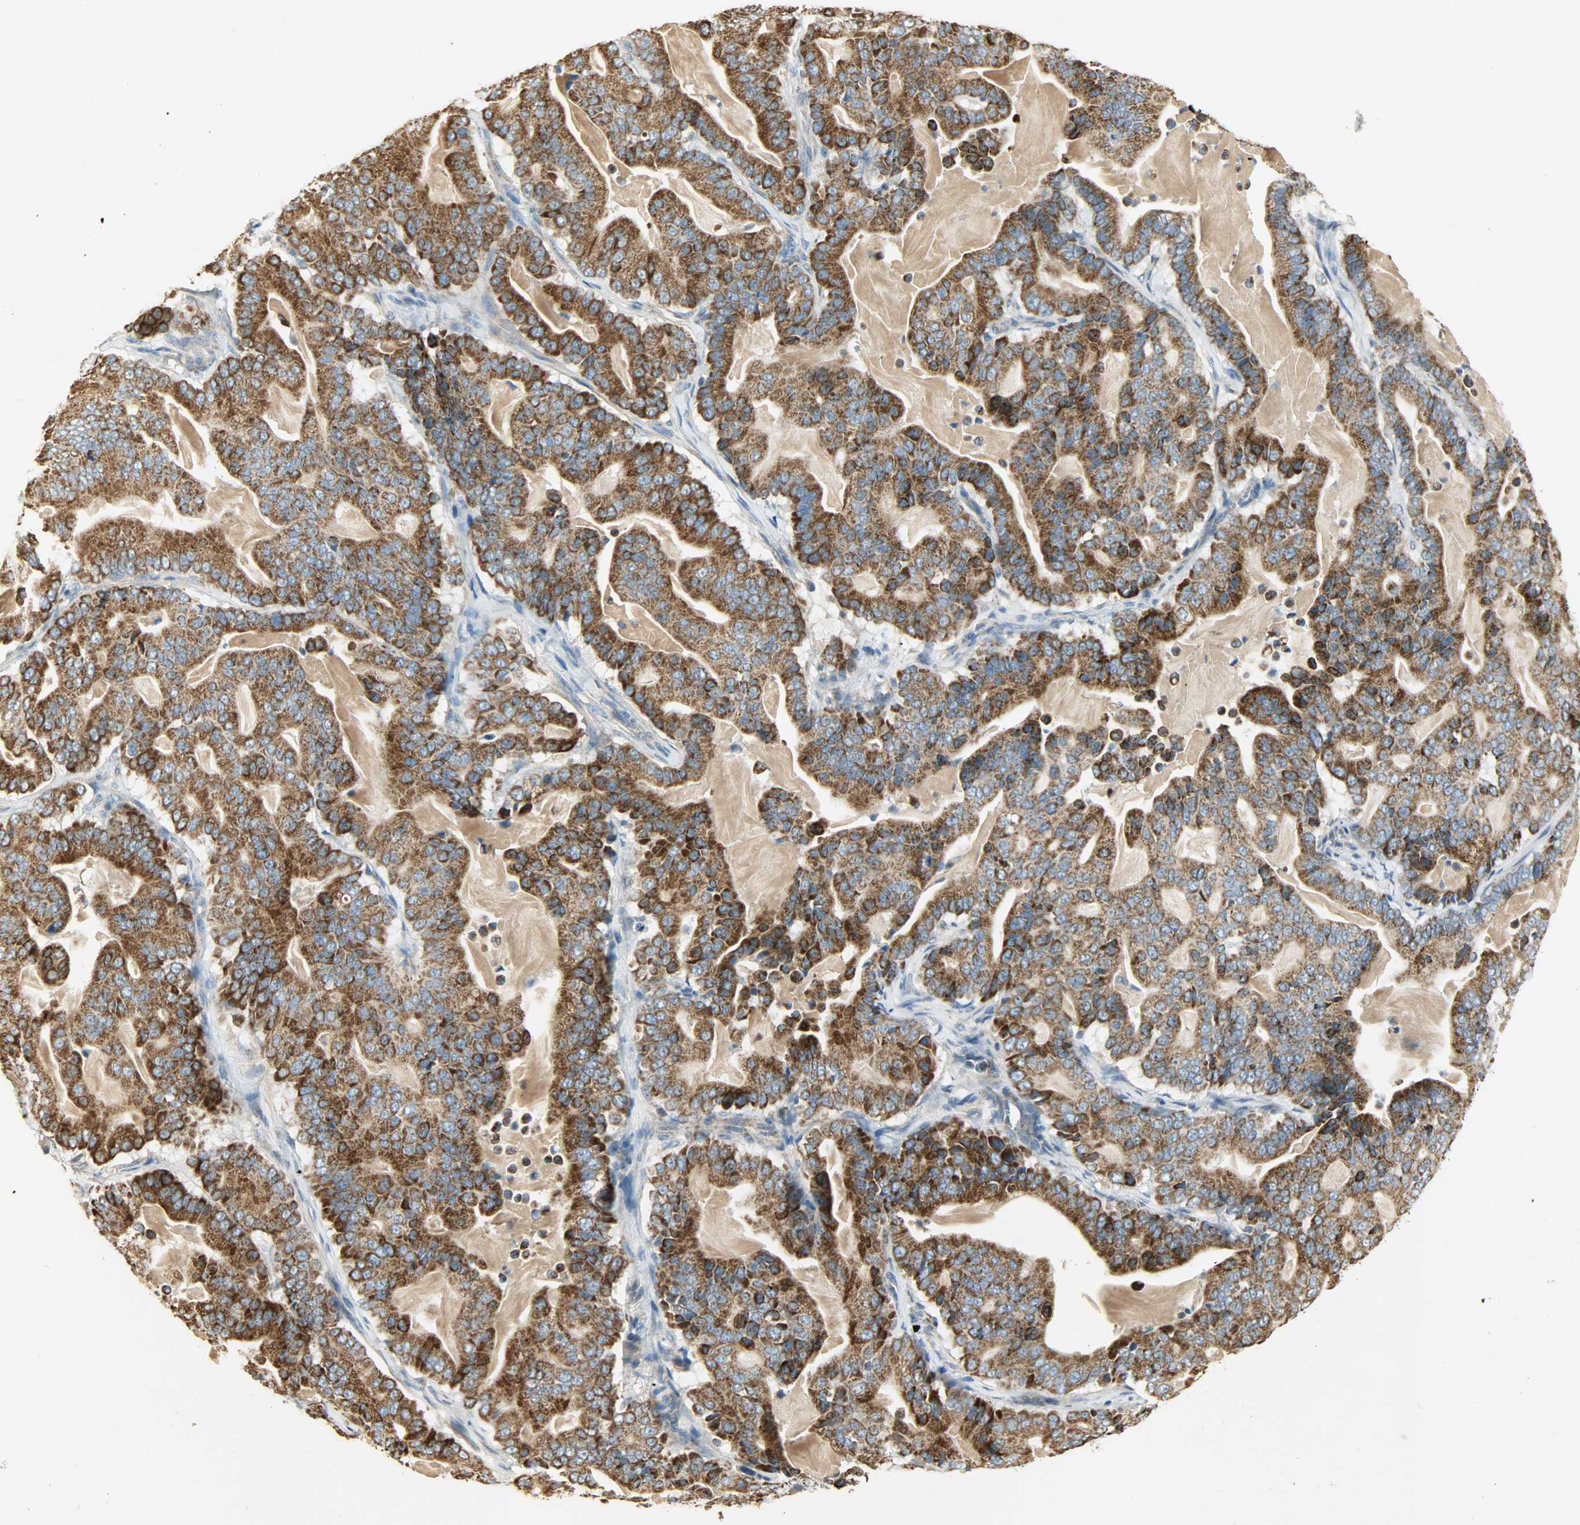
{"staining": {"intensity": "strong", "quantity": ">75%", "location": "cytoplasmic/membranous"}, "tissue": "pancreatic cancer", "cell_type": "Tumor cells", "image_type": "cancer", "snomed": [{"axis": "morphology", "description": "Adenocarcinoma, NOS"}, {"axis": "topography", "description": "Pancreas"}], "caption": "The histopathology image shows a brown stain indicating the presence of a protein in the cytoplasmic/membranous of tumor cells in pancreatic adenocarcinoma.", "gene": "NNT", "patient": {"sex": "male", "age": 63}}